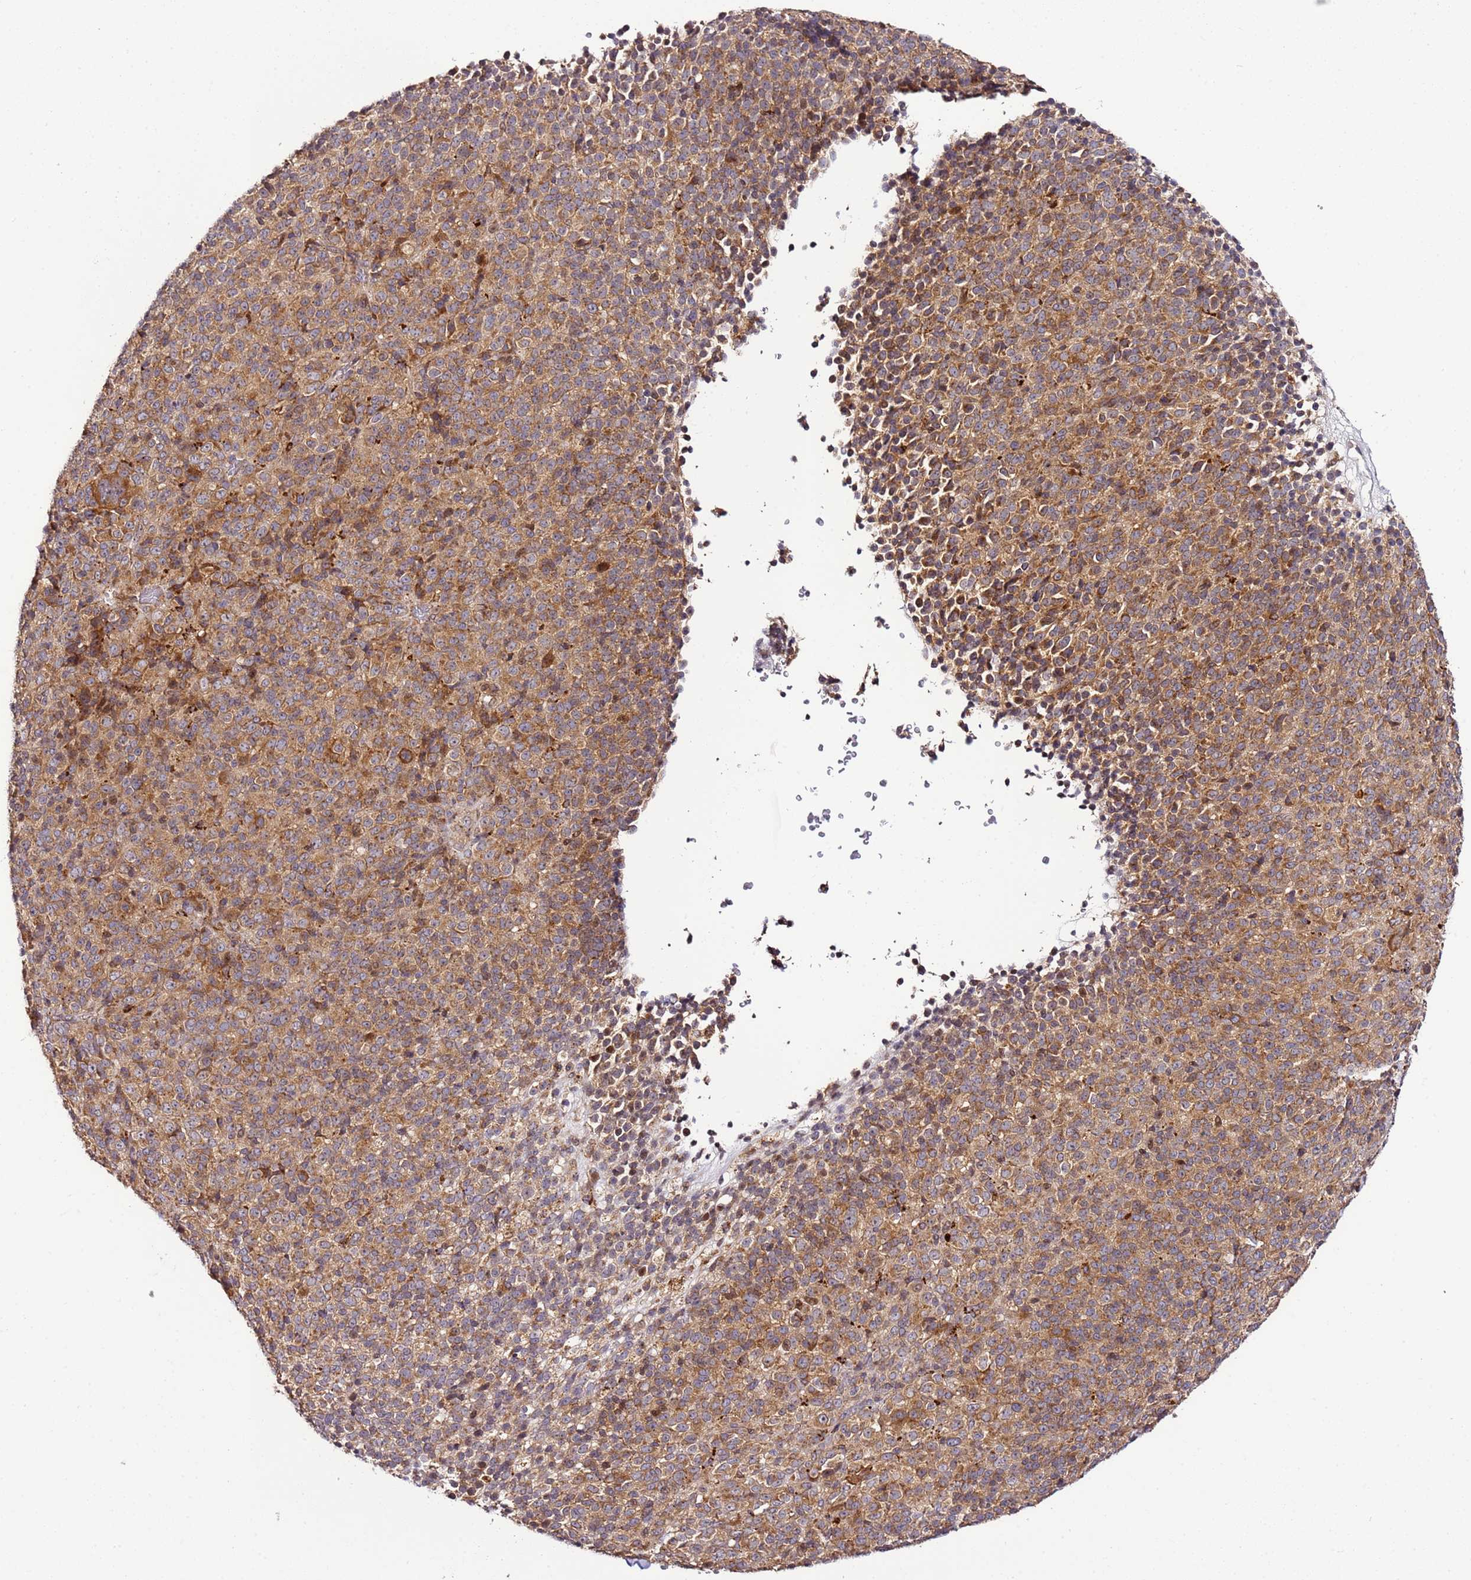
{"staining": {"intensity": "moderate", "quantity": ">75%", "location": "cytoplasmic/membranous"}, "tissue": "melanoma", "cell_type": "Tumor cells", "image_type": "cancer", "snomed": [{"axis": "morphology", "description": "Malignant melanoma, Metastatic site"}, {"axis": "topography", "description": "Brain"}], "caption": "Immunohistochemical staining of human malignant melanoma (metastatic site) reveals medium levels of moderate cytoplasmic/membranous expression in about >75% of tumor cells.", "gene": "PVRIG", "patient": {"sex": "female", "age": 56}}